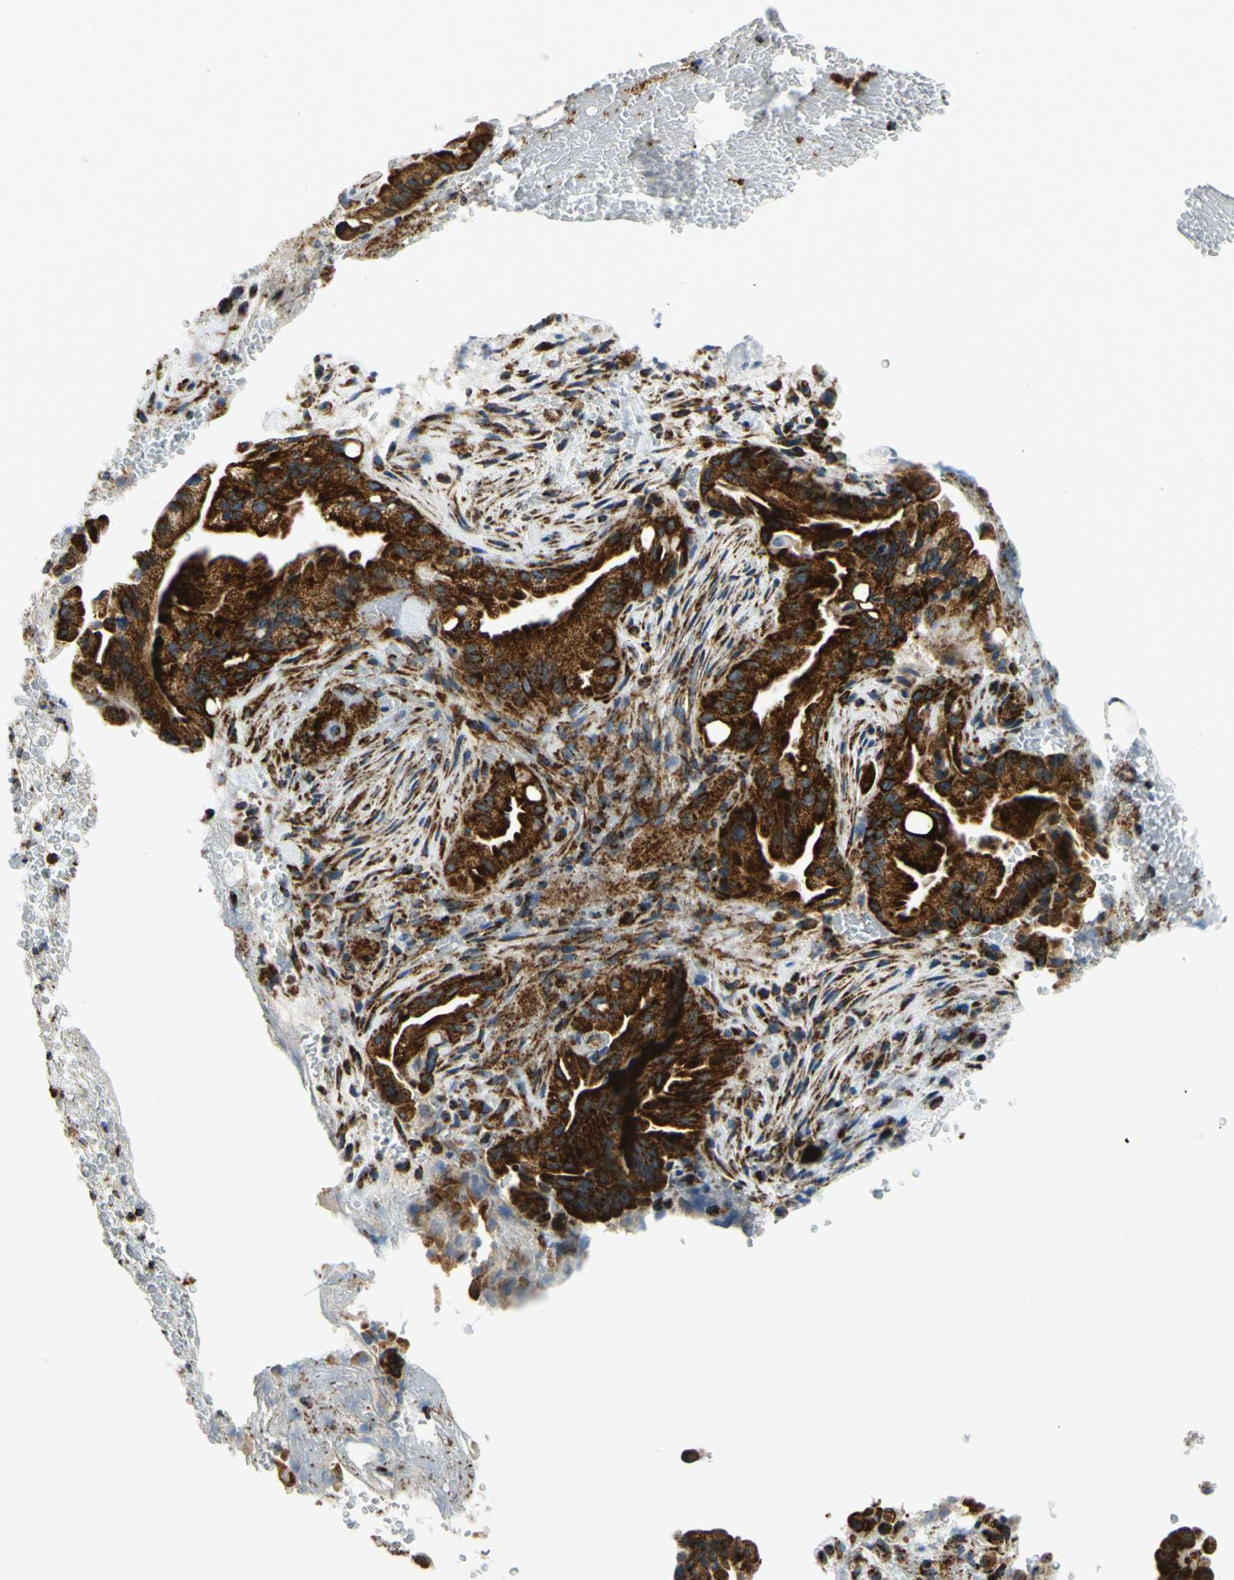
{"staining": {"intensity": "strong", "quantity": ">75%", "location": "cytoplasmic/membranous"}, "tissue": "liver cancer", "cell_type": "Tumor cells", "image_type": "cancer", "snomed": [{"axis": "morphology", "description": "Cholangiocarcinoma"}, {"axis": "topography", "description": "Liver"}], "caption": "Human liver cholangiocarcinoma stained for a protein (brown) demonstrates strong cytoplasmic/membranous positive positivity in approximately >75% of tumor cells.", "gene": "MAVS", "patient": {"sex": "female", "age": 68}}